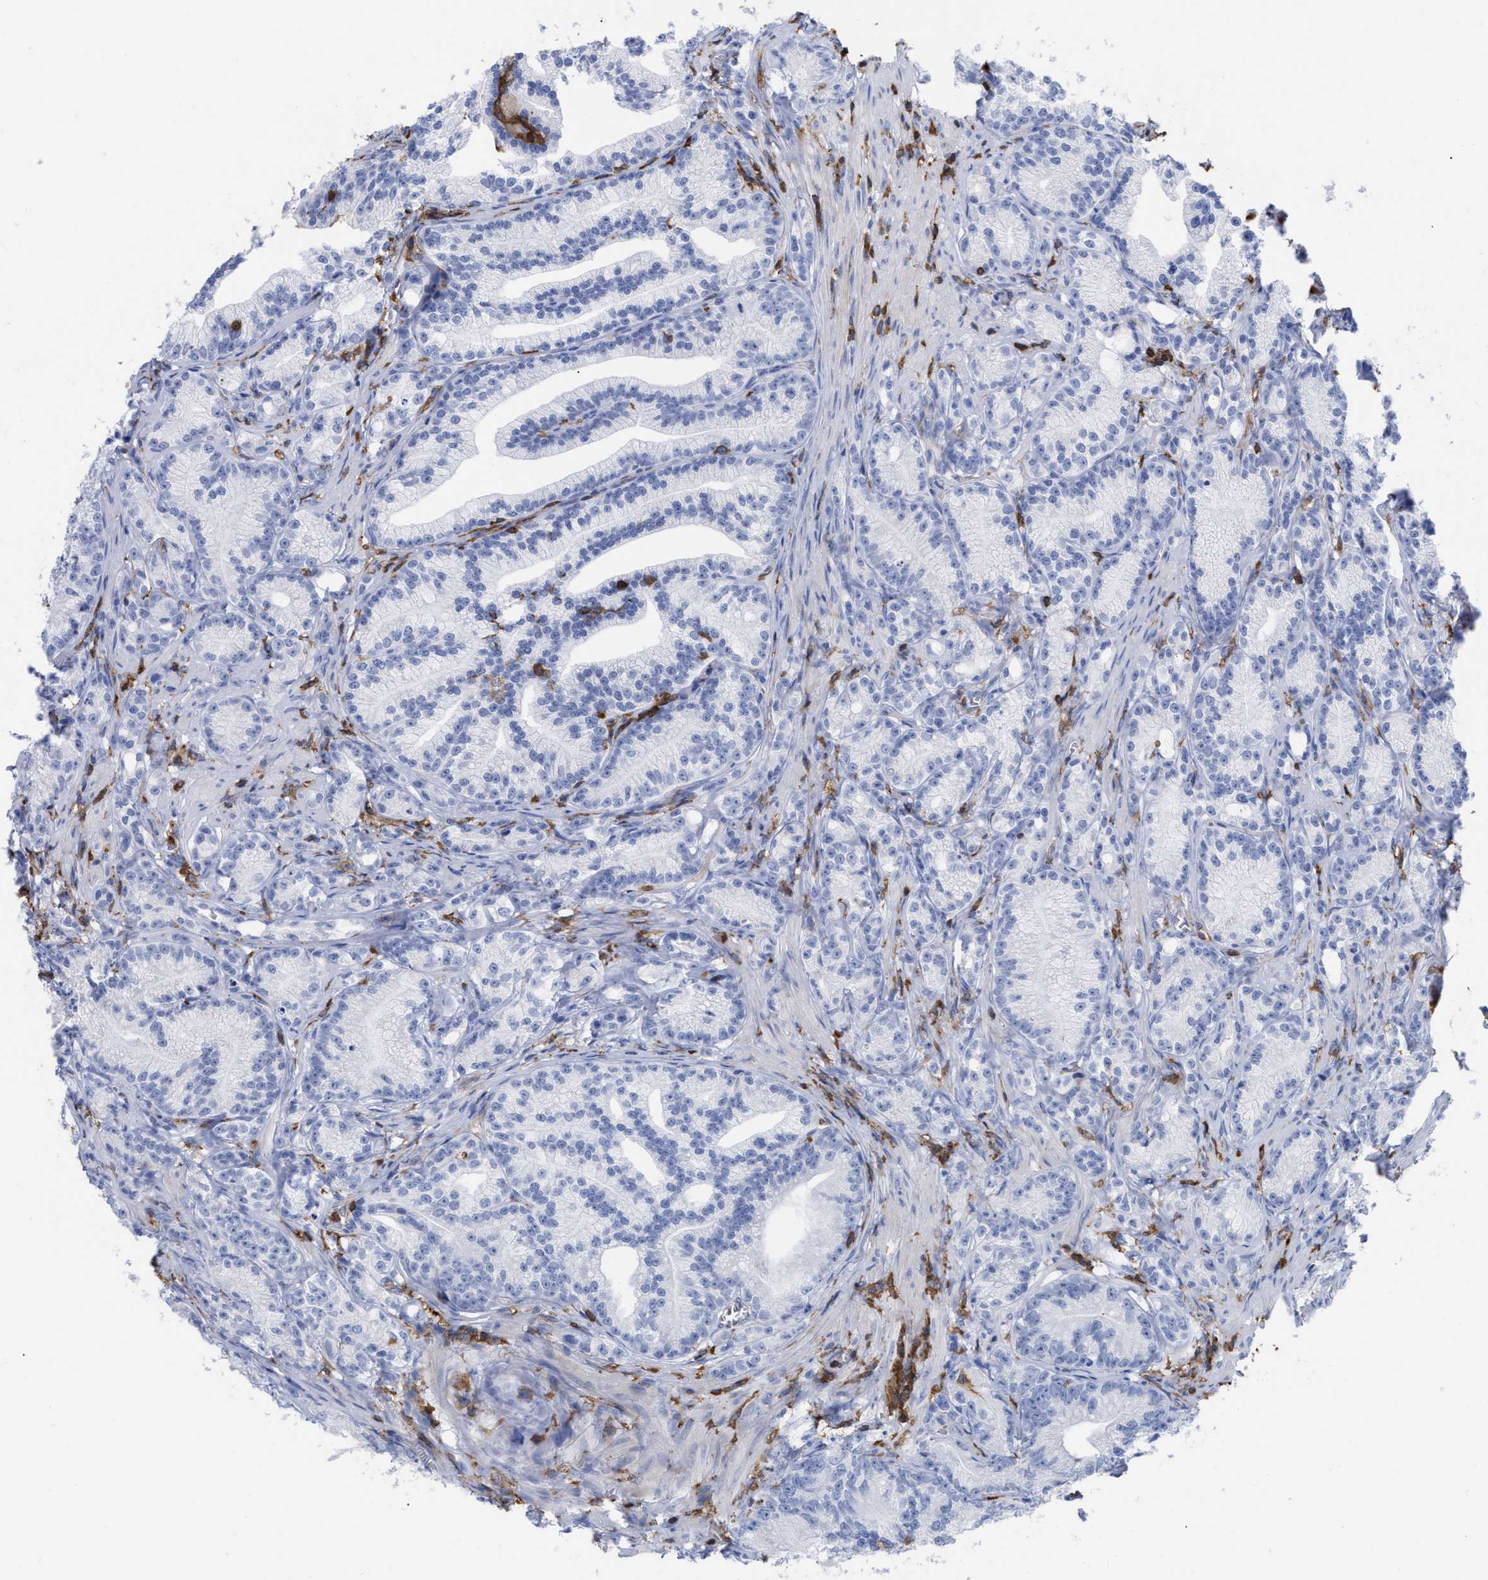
{"staining": {"intensity": "negative", "quantity": "none", "location": "none"}, "tissue": "prostate cancer", "cell_type": "Tumor cells", "image_type": "cancer", "snomed": [{"axis": "morphology", "description": "Adenocarcinoma, Low grade"}, {"axis": "topography", "description": "Prostate"}], "caption": "The immunohistochemistry (IHC) photomicrograph has no significant positivity in tumor cells of prostate cancer (low-grade adenocarcinoma) tissue.", "gene": "HCLS1", "patient": {"sex": "male", "age": 89}}